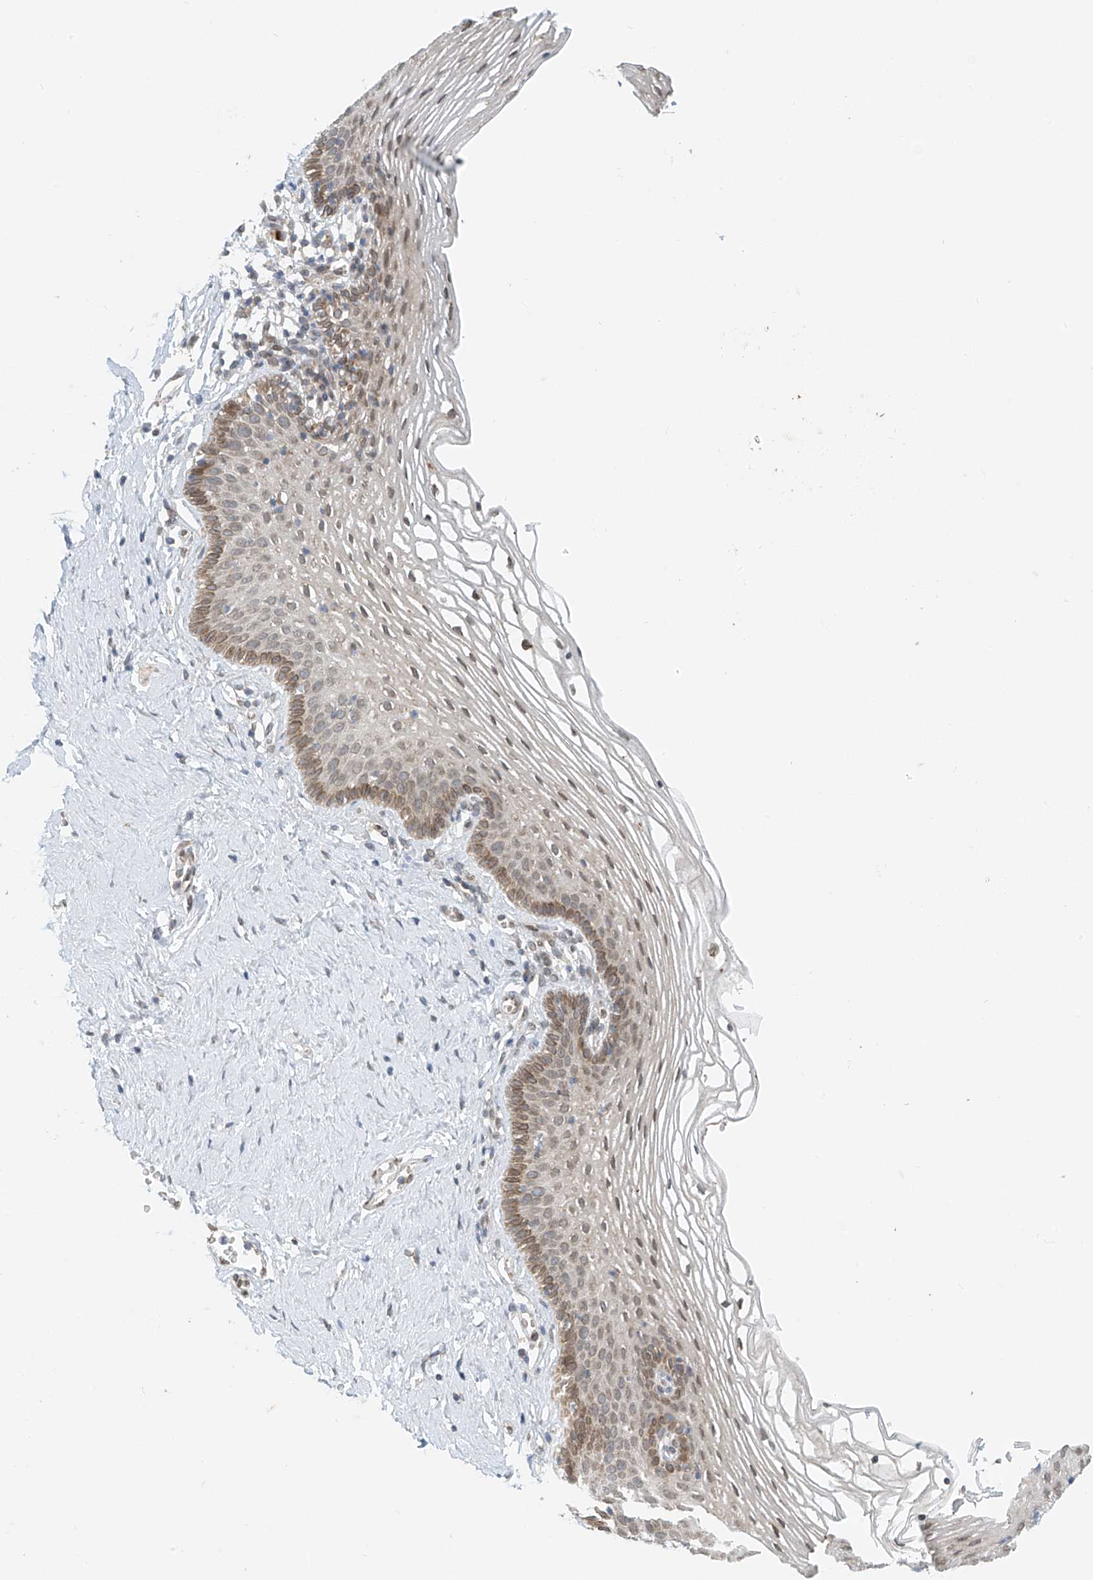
{"staining": {"intensity": "moderate", "quantity": "25%-75%", "location": "cytoplasmic/membranous,nuclear"}, "tissue": "vagina", "cell_type": "Squamous epithelial cells", "image_type": "normal", "snomed": [{"axis": "morphology", "description": "Normal tissue, NOS"}, {"axis": "topography", "description": "Vagina"}], "caption": "High-power microscopy captured an immunohistochemistry photomicrograph of normal vagina, revealing moderate cytoplasmic/membranous,nuclear staining in approximately 25%-75% of squamous epithelial cells.", "gene": "STARD9", "patient": {"sex": "female", "age": 32}}